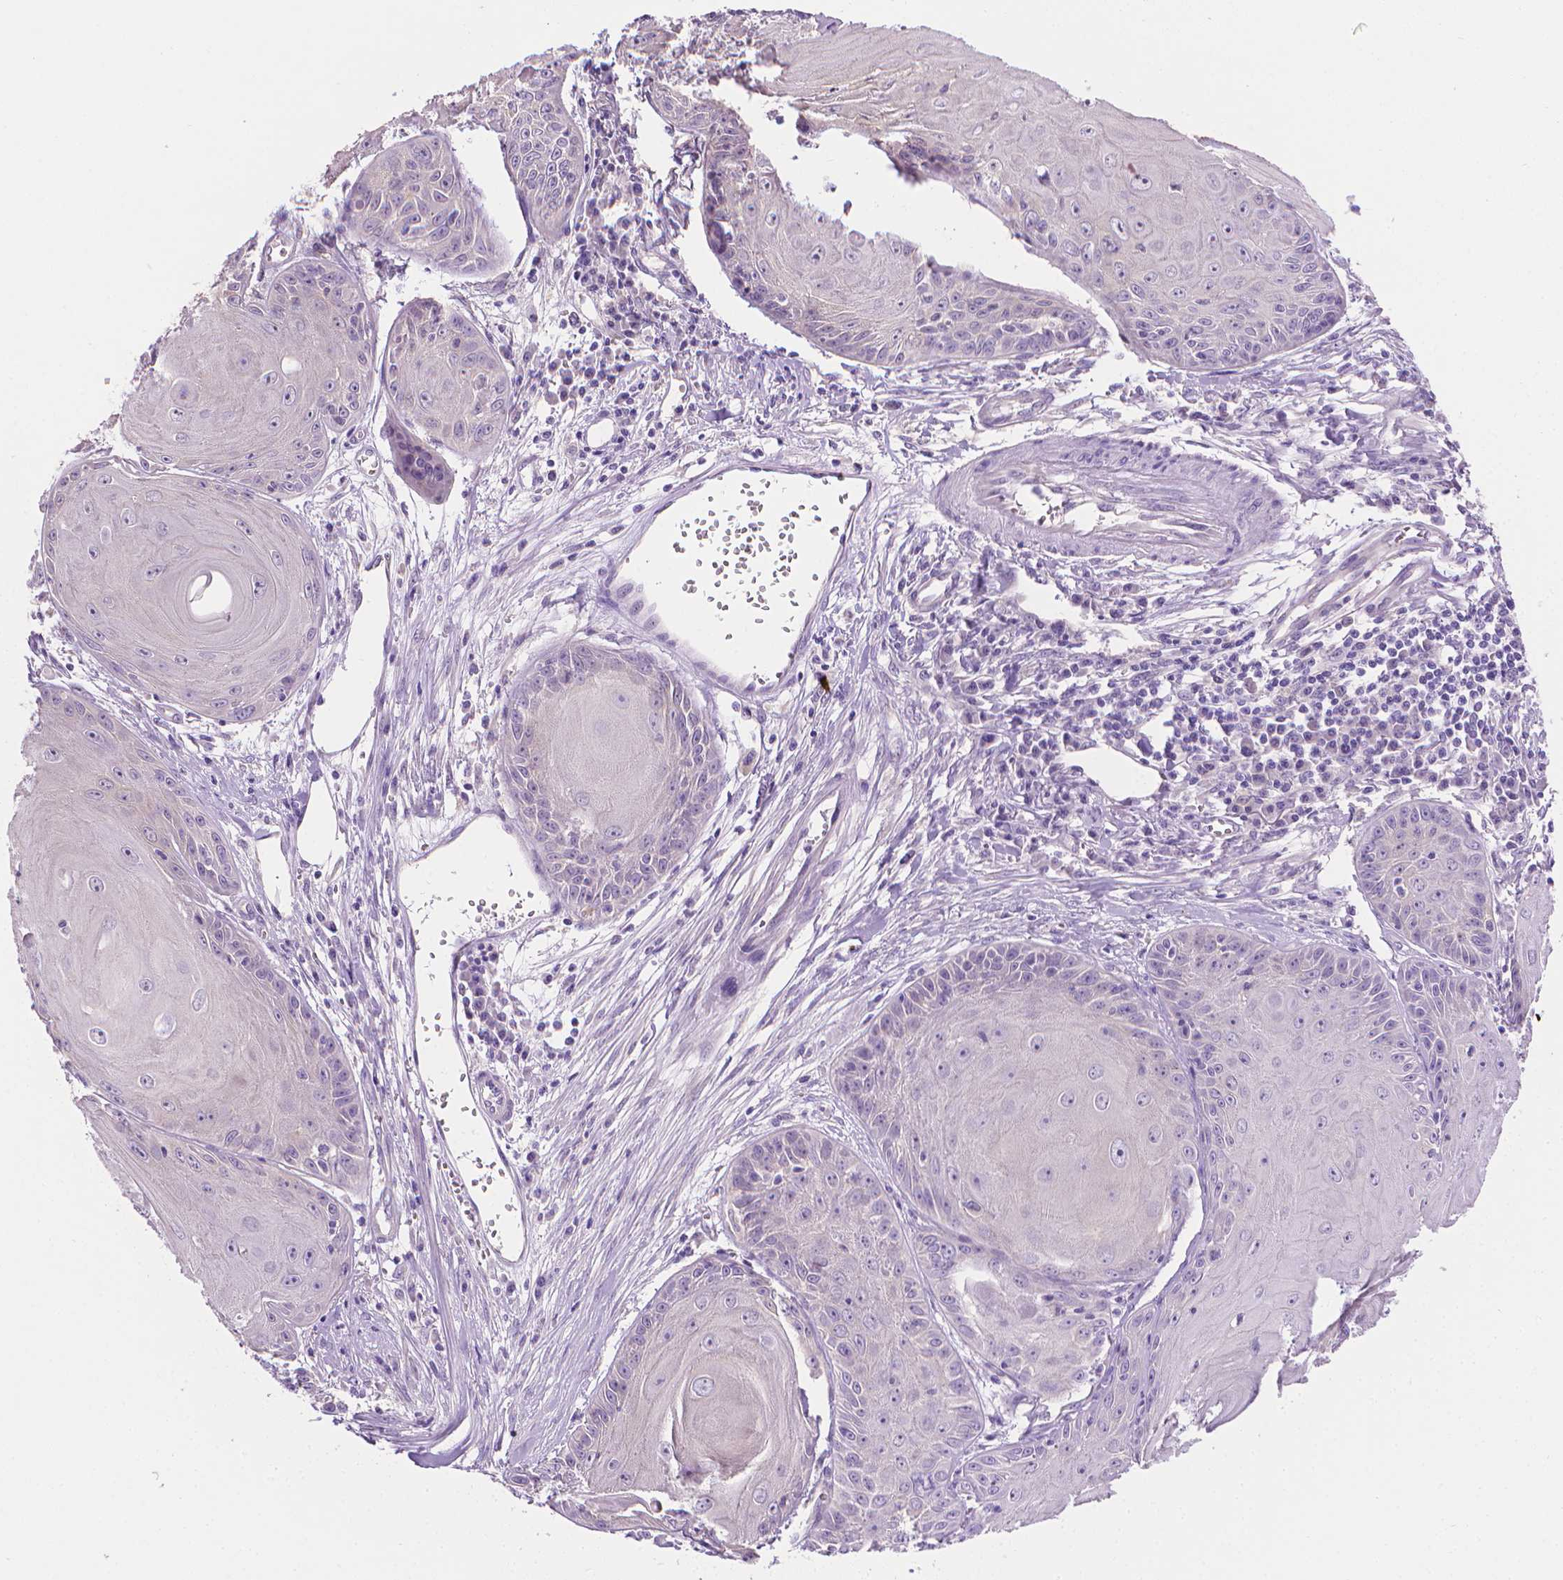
{"staining": {"intensity": "negative", "quantity": "none", "location": "none"}, "tissue": "skin cancer", "cell_type": "Tumor cells", "image_type": "cancer", "snomed": [{"axis": "morphology", "description": "Squamous cell carcinoma, NOS"}, {"axis": "topography", "description": "Skin"}, {"axis": "topography", "description": "Vulva"}], "caption": "This is a histopathology image of immunohistochemistry staining of skin cancer, which shows no staining in tumor cells.", "gene": "FASN", "patient": {"sex": "female", "age": 85}}